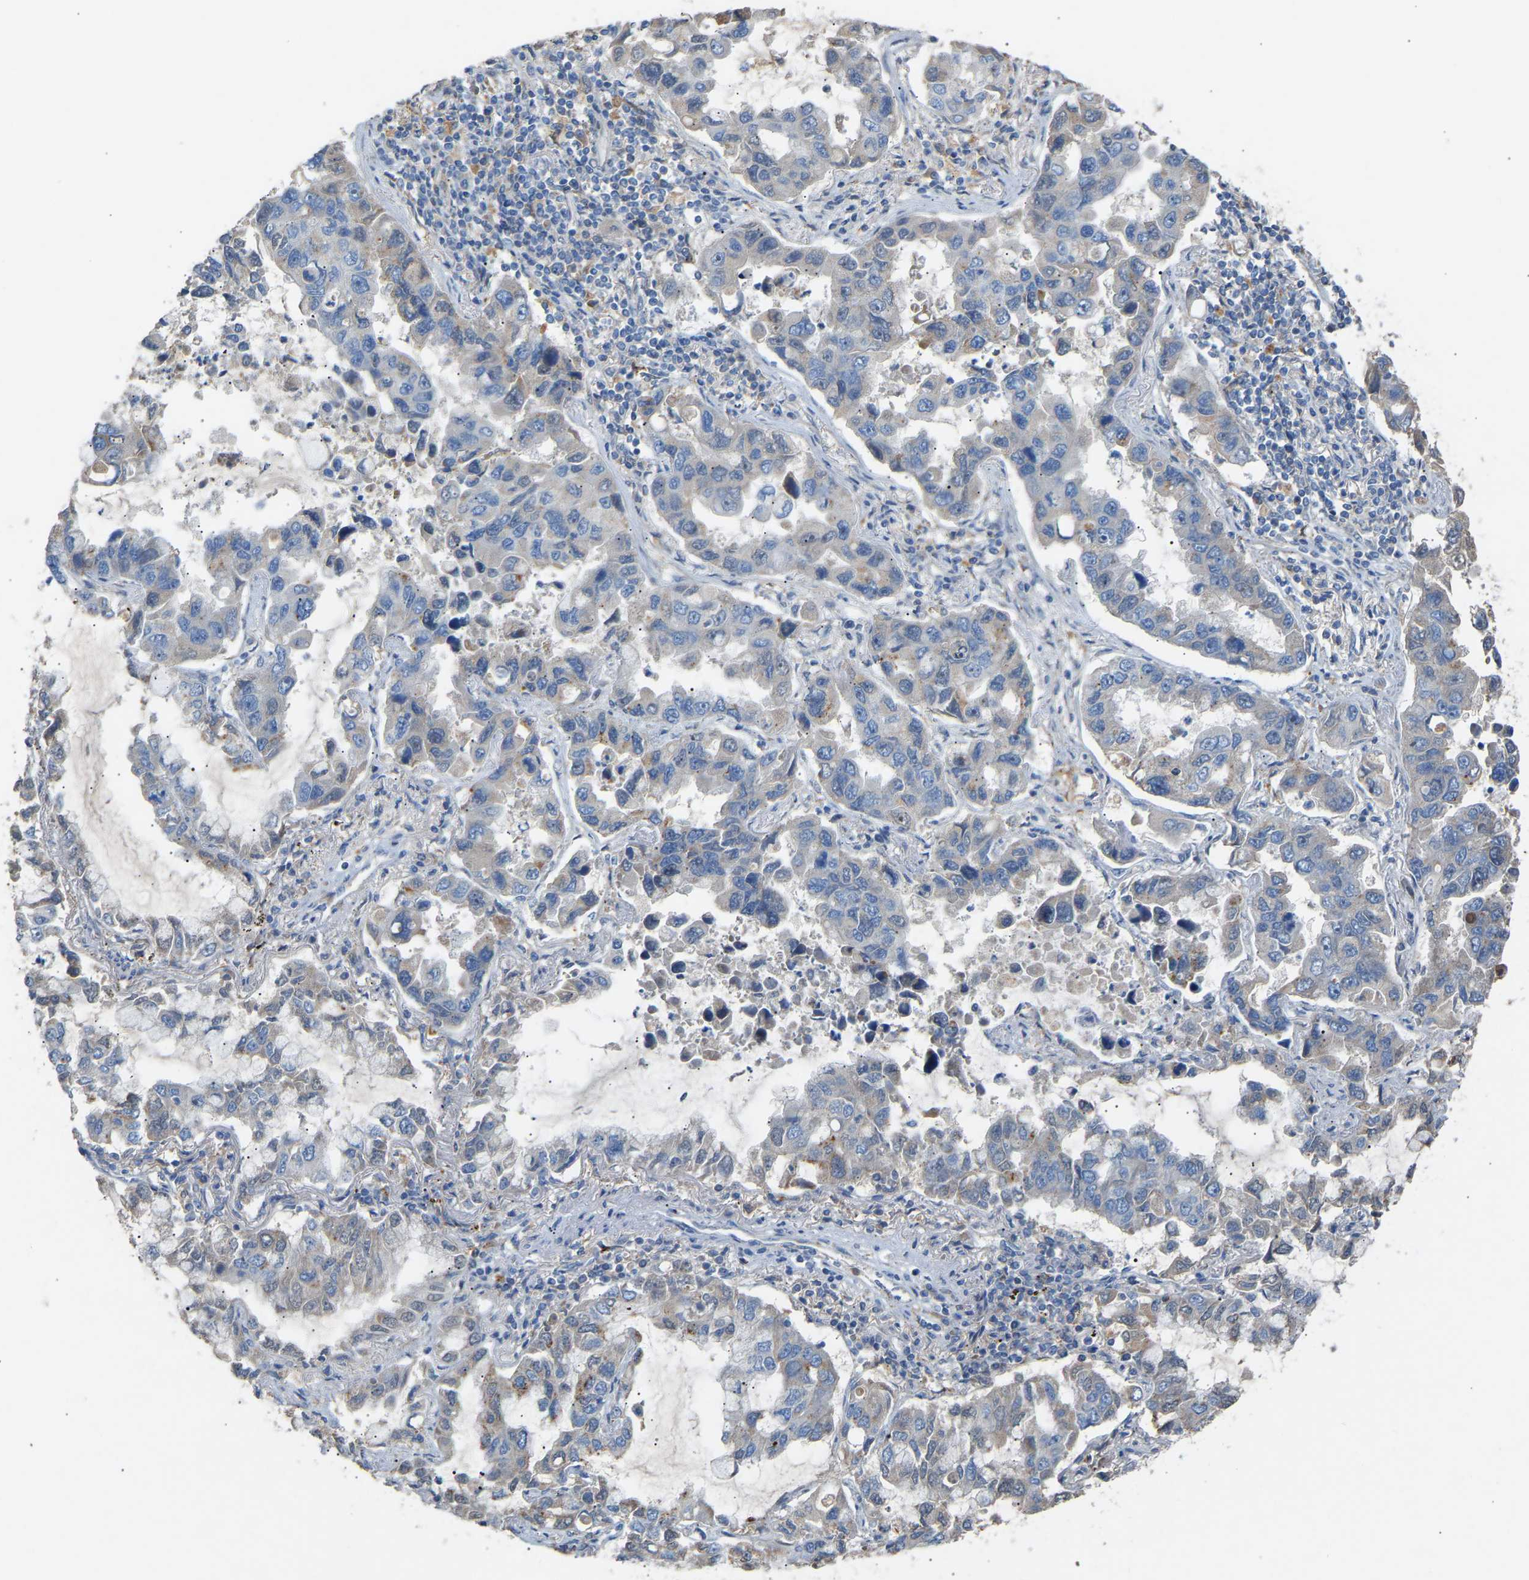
{"staining": {"intensity": "weak", "quantity": "<25%", "location": "cytoplasmic/membranous"}, "tissue": "lung cancer", "cell_type": "Tumor cells", "image_type": "cancer", "snomed": [{"axis": "morphology", "description": "Adenocarcinoma, NOS"}, {"axis": "topography", "description": "Lung"}], "caption": "This is an IHC photomicrograph of human lung cancer (adenocarcinoma). There is no staining in tumor cells.", "gene": "RGP1", "patient": {"sex": "male", "age": 64}}